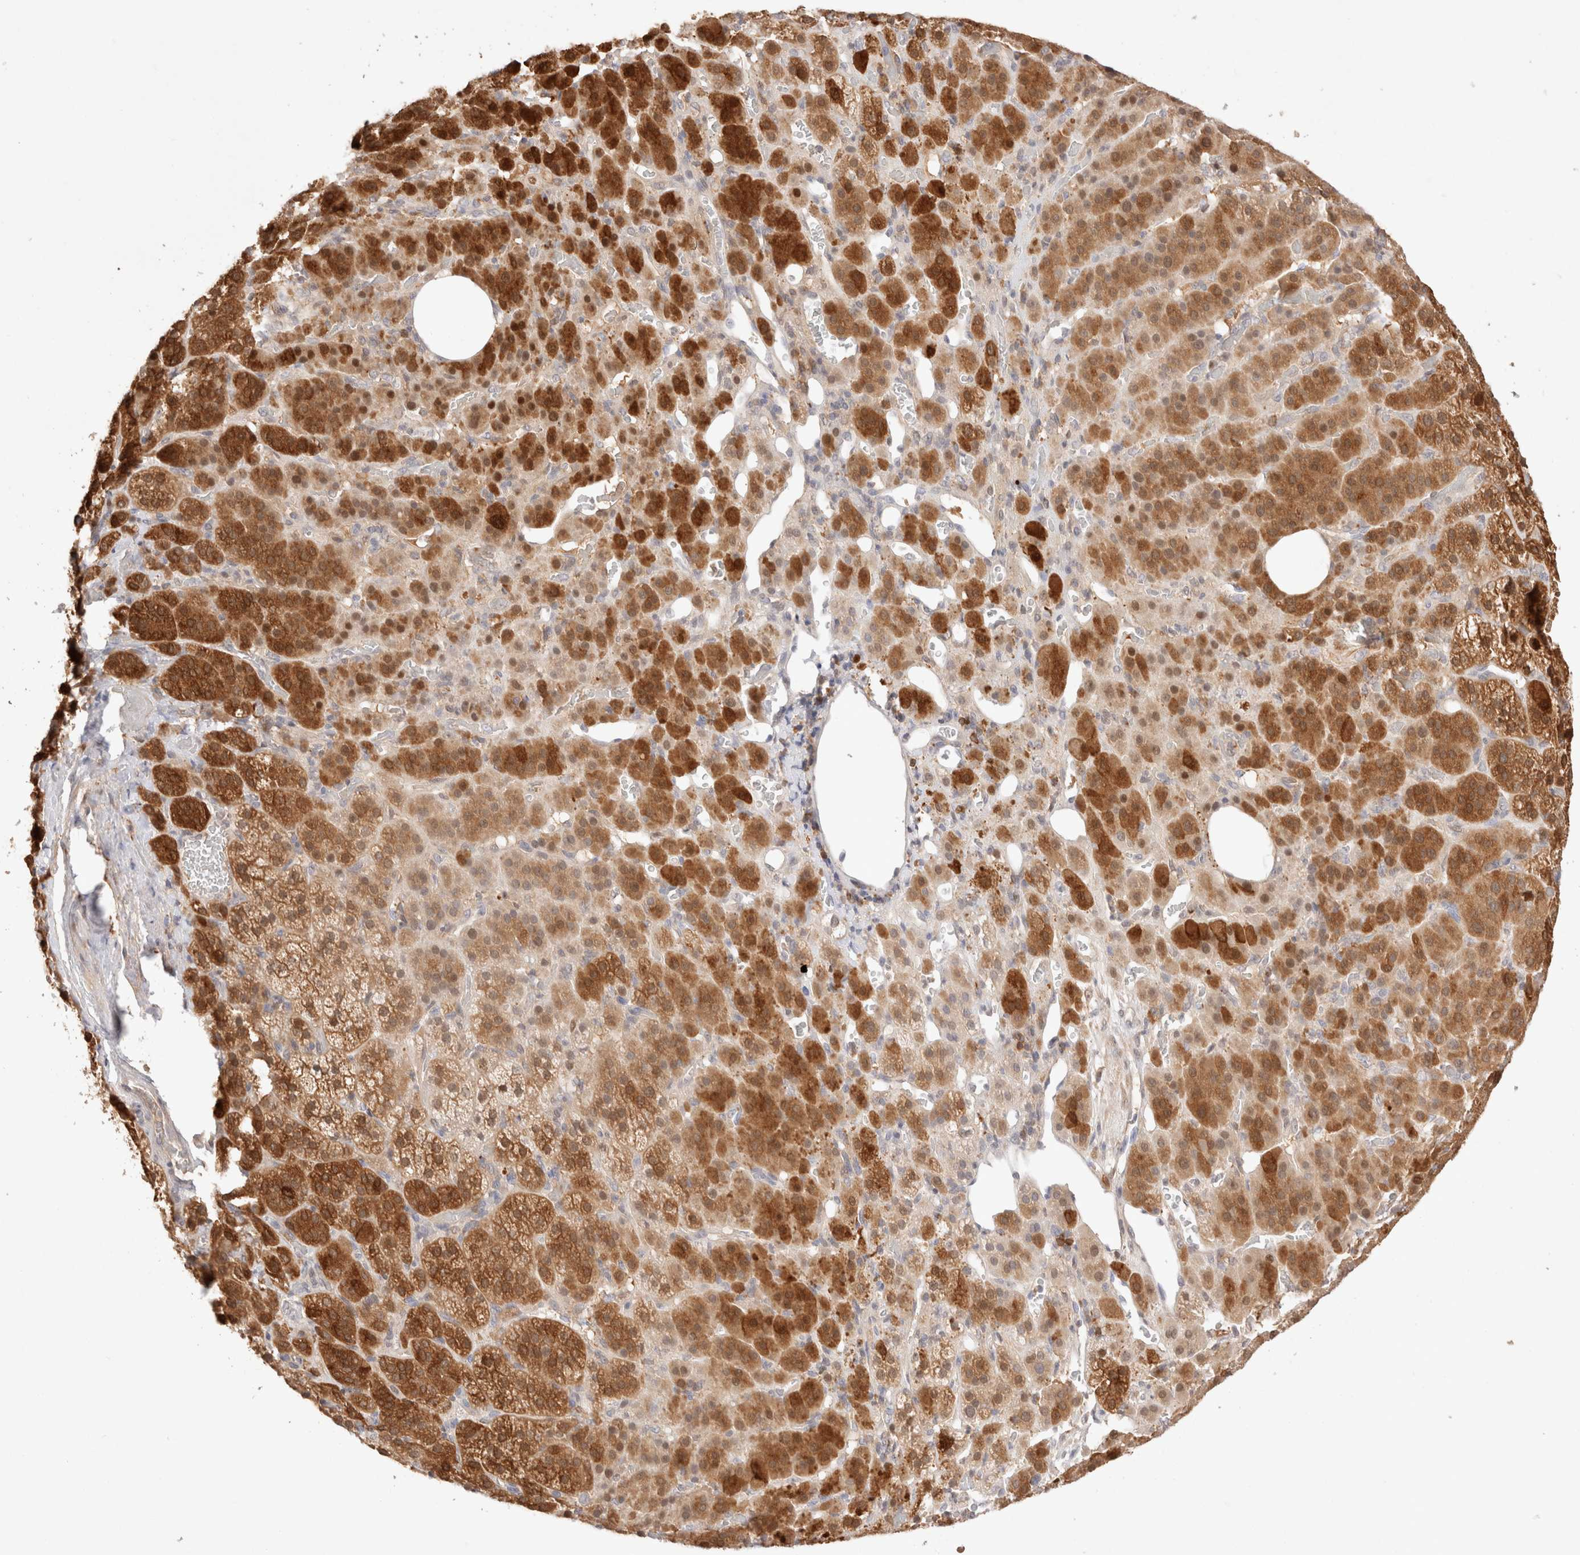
{"staining": {"intensity": "strong", "quantity": ">75%", "location": "cytoplasmic/membranous,nuclear"}, "tissue": "adrenal gland", "cell_type": "Glandular cells", "image_type": "normal", "snomed": [{"axis": "morphology", "description": "Normal tissue, NOS"}, {"axis": "topography", "description": "Adrenal gland"}], "caption": "Approximately >75% of glandular cells in benign adrenal gland show strong cytoplasmic/membranous,nuclear protein positivity as visualized by brown immunohistochemical staining.", "gene": "STARD10", "patient": {"sex": "male", "age": 57}}